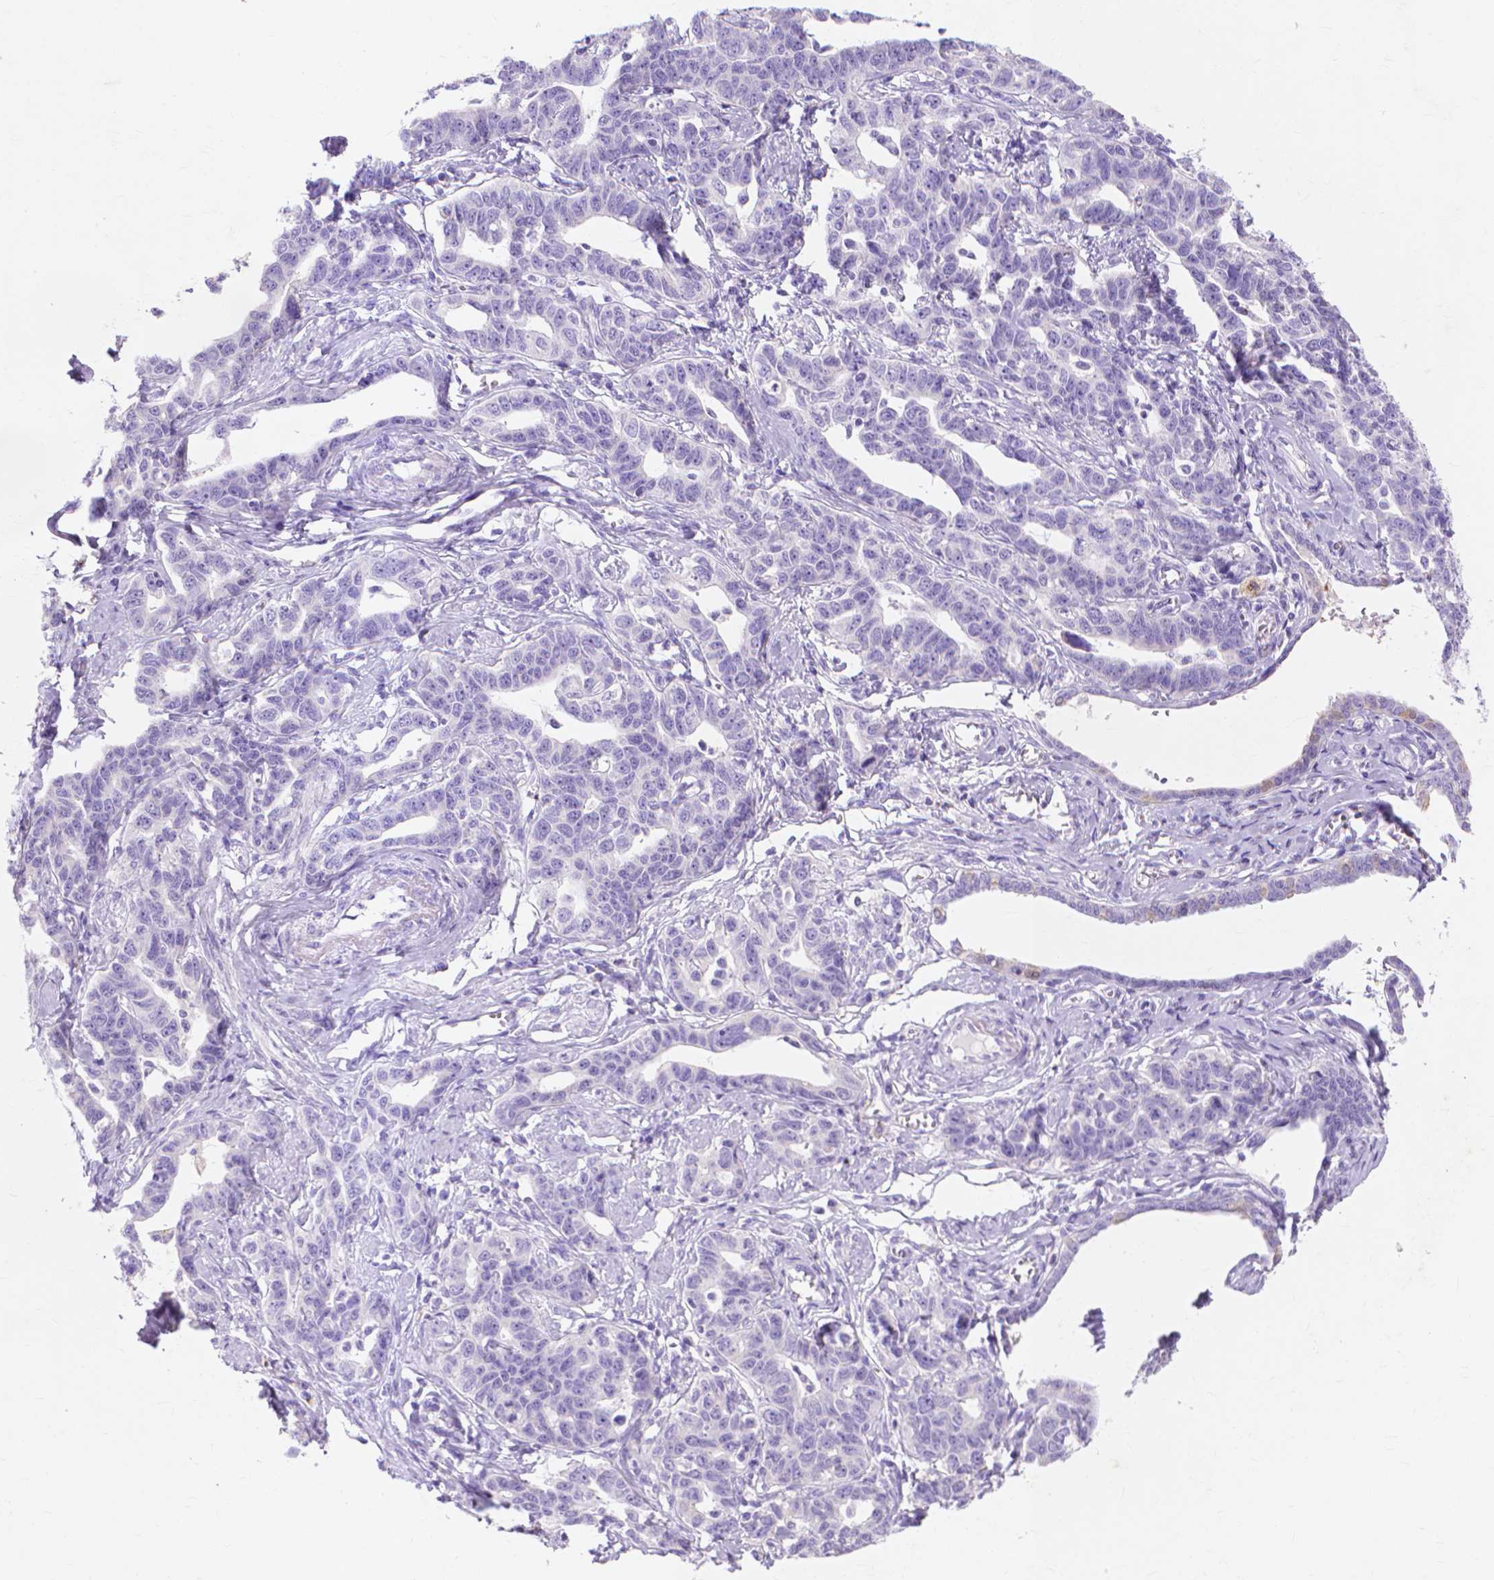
{"staining": {"intensity": "negative", "quantity": "none", "location": "none"}, "tissue": "ovarian cancer", "cell_type": "Tumor cells", "image_type": "cancer", "snomed": [{"axis": "morphology", "description": "Cystadenocarcinoma, serous, NOS"}, {"axis": "topography", "description": "Ovary"}], "caption": "IHC histopathology image of human serous cystadenocarcinoma (ovarian) stained for a protein (brown), which demonstrates no positivity in tumor cells.", "gene": "MMP11", "patient": {"sex": "female", "age": 69}}